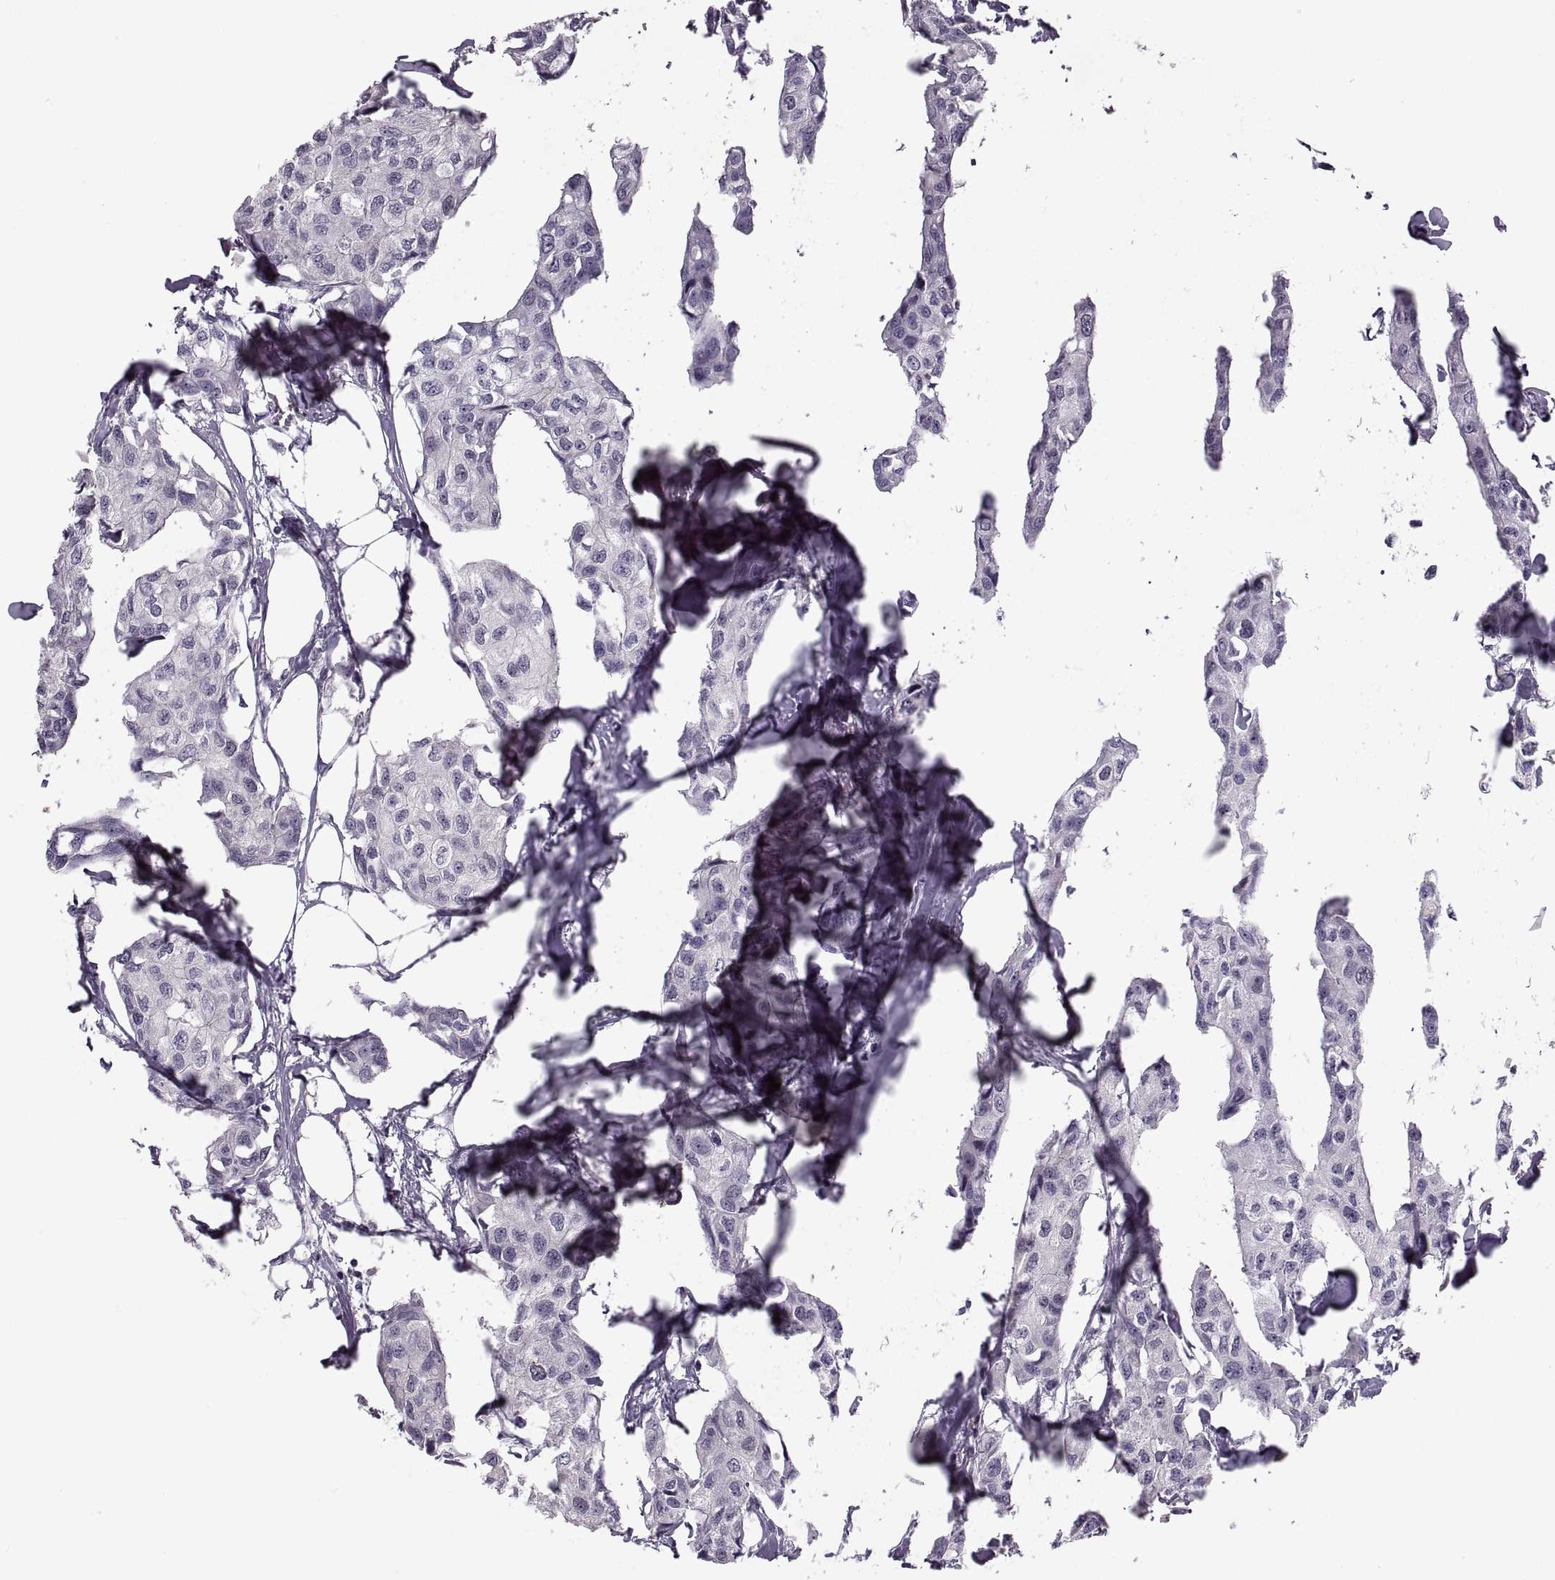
{"staining": {"intensity": "negative", "quantity": "none", "location": "none"}, "tissue": "breast cancer", "cell_type": "Tumor cells", "image_type": "cancer", "snomed": [{"axis": "morphology", "description": "Duct carcinoma"}, {"axis": "topography", "description": "Breast"}], "caption": "High power microscopy histopathology image of an immunohistochemistry micrograph of breast cancer, revealing no significant staining in tumor cells.", "gene": "CACNA1F", "patient": {"sex": "female", "age": 80}}